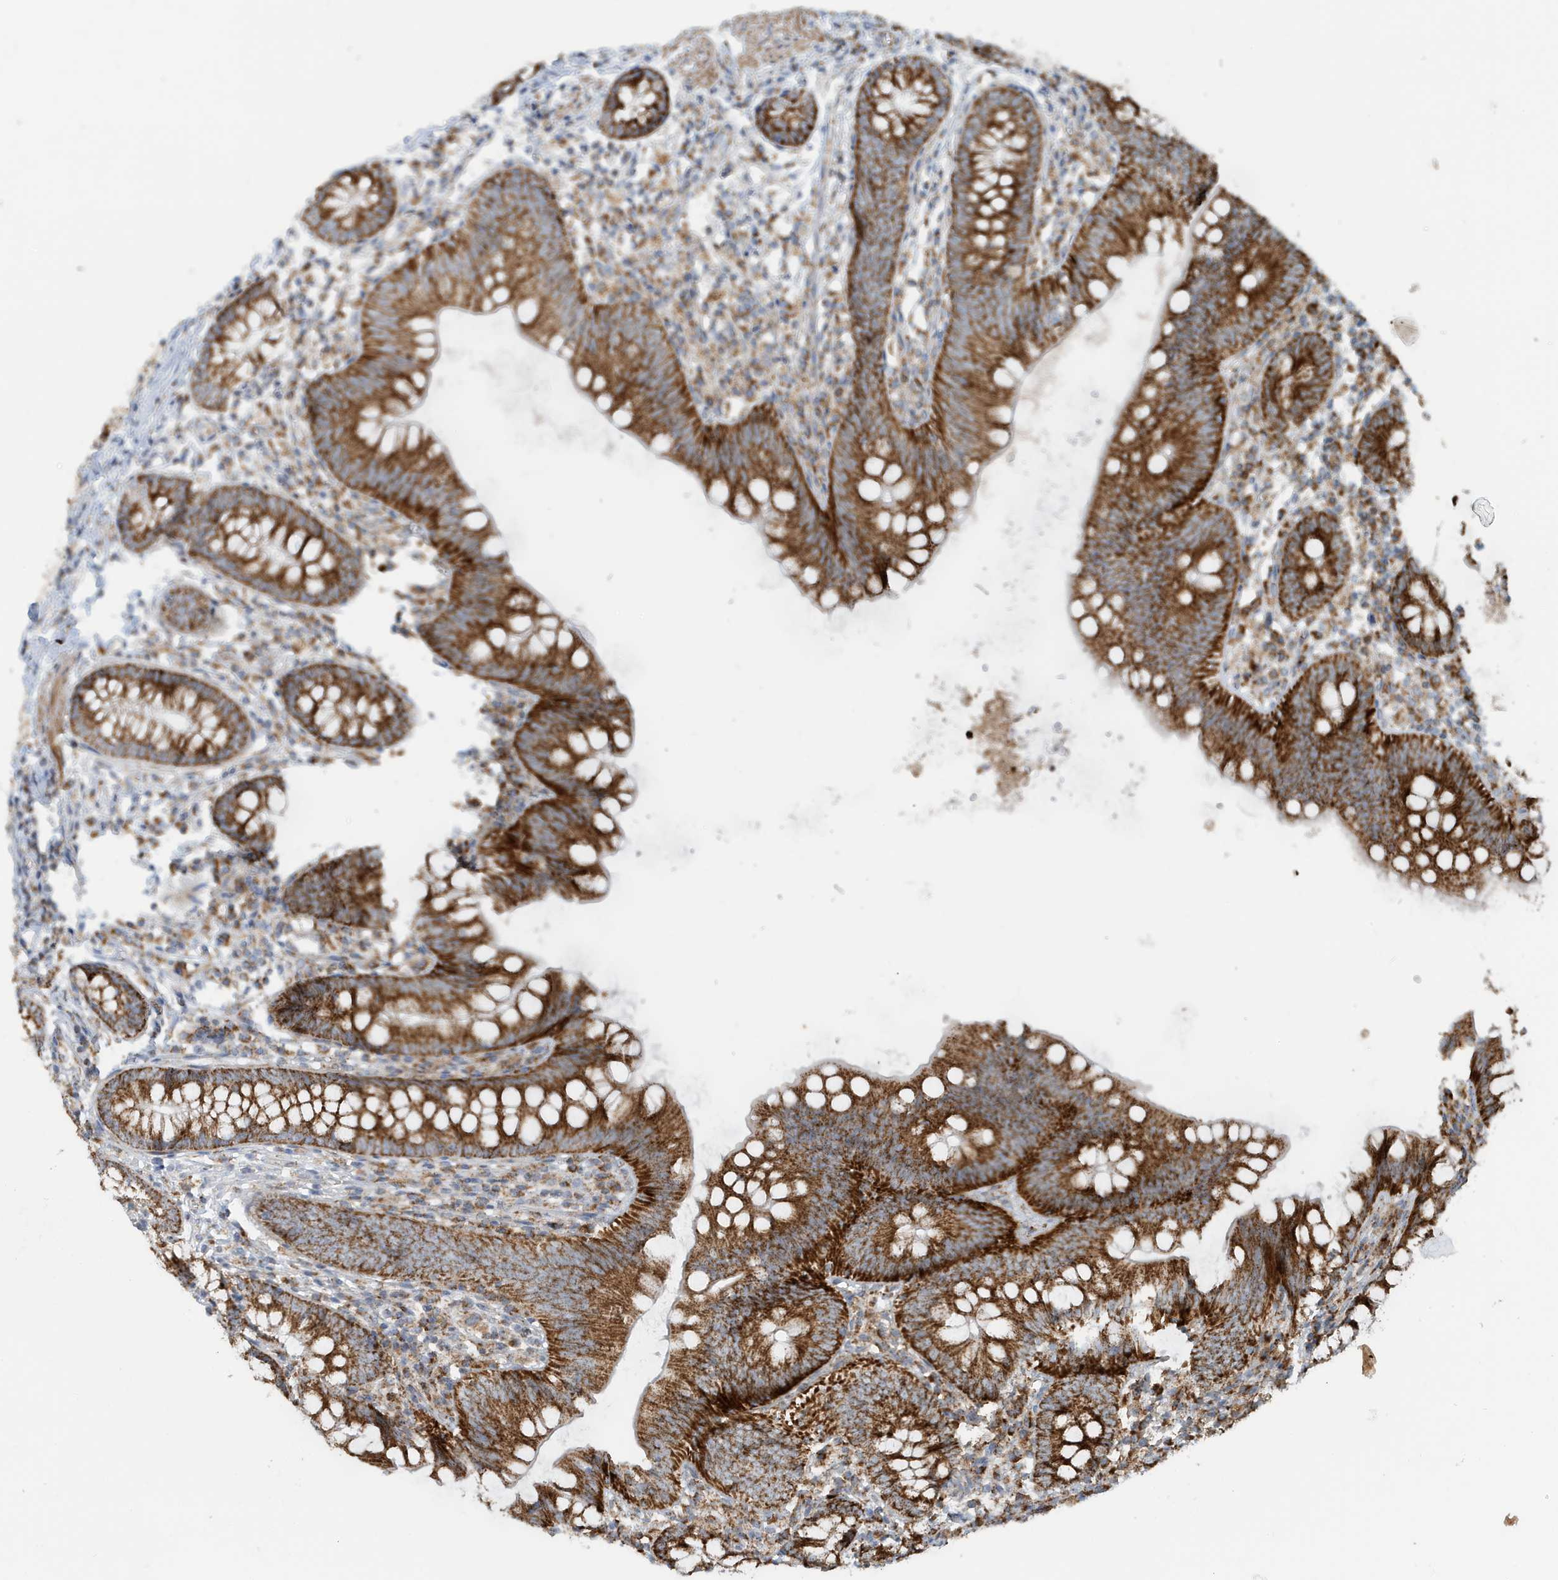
{"staining": {"intensity": "strong", "quantity": ">75%", "location": "cytoplasmic/membranous"}, "tissue": "appendix", "cell_type": "Glandular cells", "image_type": "normal", "snomed": [{"axis": "morphology", "description": "Normal tissue, NOS"}, {"axis": "topography", "description": "Appendix"}], "caption": "Protein positivity by immunohistochemistry demonstrates strong cytoplasmic/membranous positivity in about >75% of glandular cells in unremarkable appendix. The staining is performed using DAB (3,3'-diaminobenzidine) brown chromogen to label protein expression. The nuclei are counter-stained blue using hematoxylin.", "gene": "MAN1A1", "patient": {"sex": "female", "age": 62}}